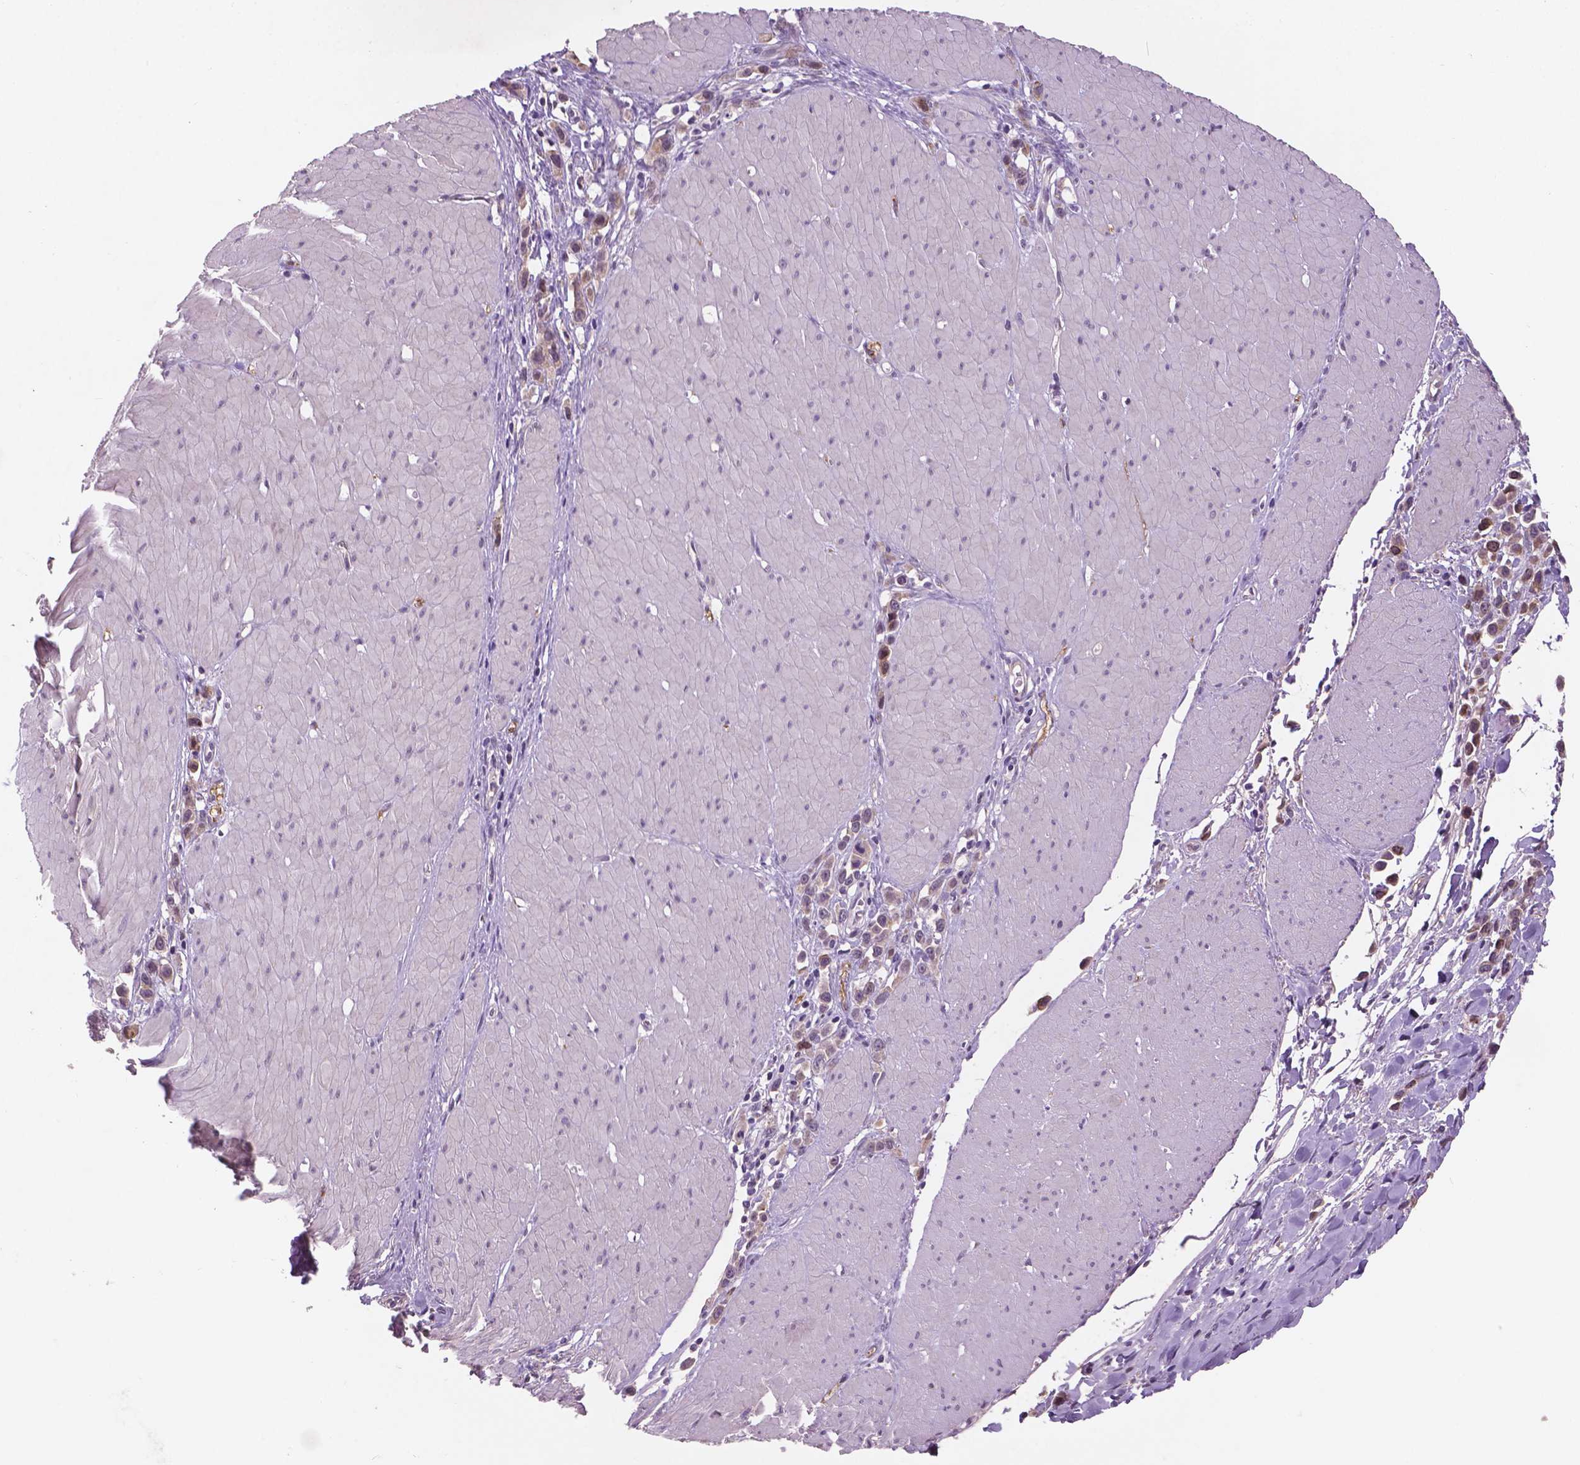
{"staining": {"intensity": "moderate", "quantity": "<25%", "location": "nuclear"}, "tissue": "stomach cancer", "cell_type": "Tumor cells", "image_type": "cancer", "snomed": [{"axis": "morphology", "description": "Adenocarcinoma, NOS"}, {"axis": "topography", "description": "Stomach"}], "caption": "A histopathology image showing moderate nuclear positivity in about <25% of tumor cells in stomach cancer (adenocarcinoma), as visualized by brown immunohistochemical staining.", "gene": "GXYLT2", "patient": {"sex": "male", "age": 47}}